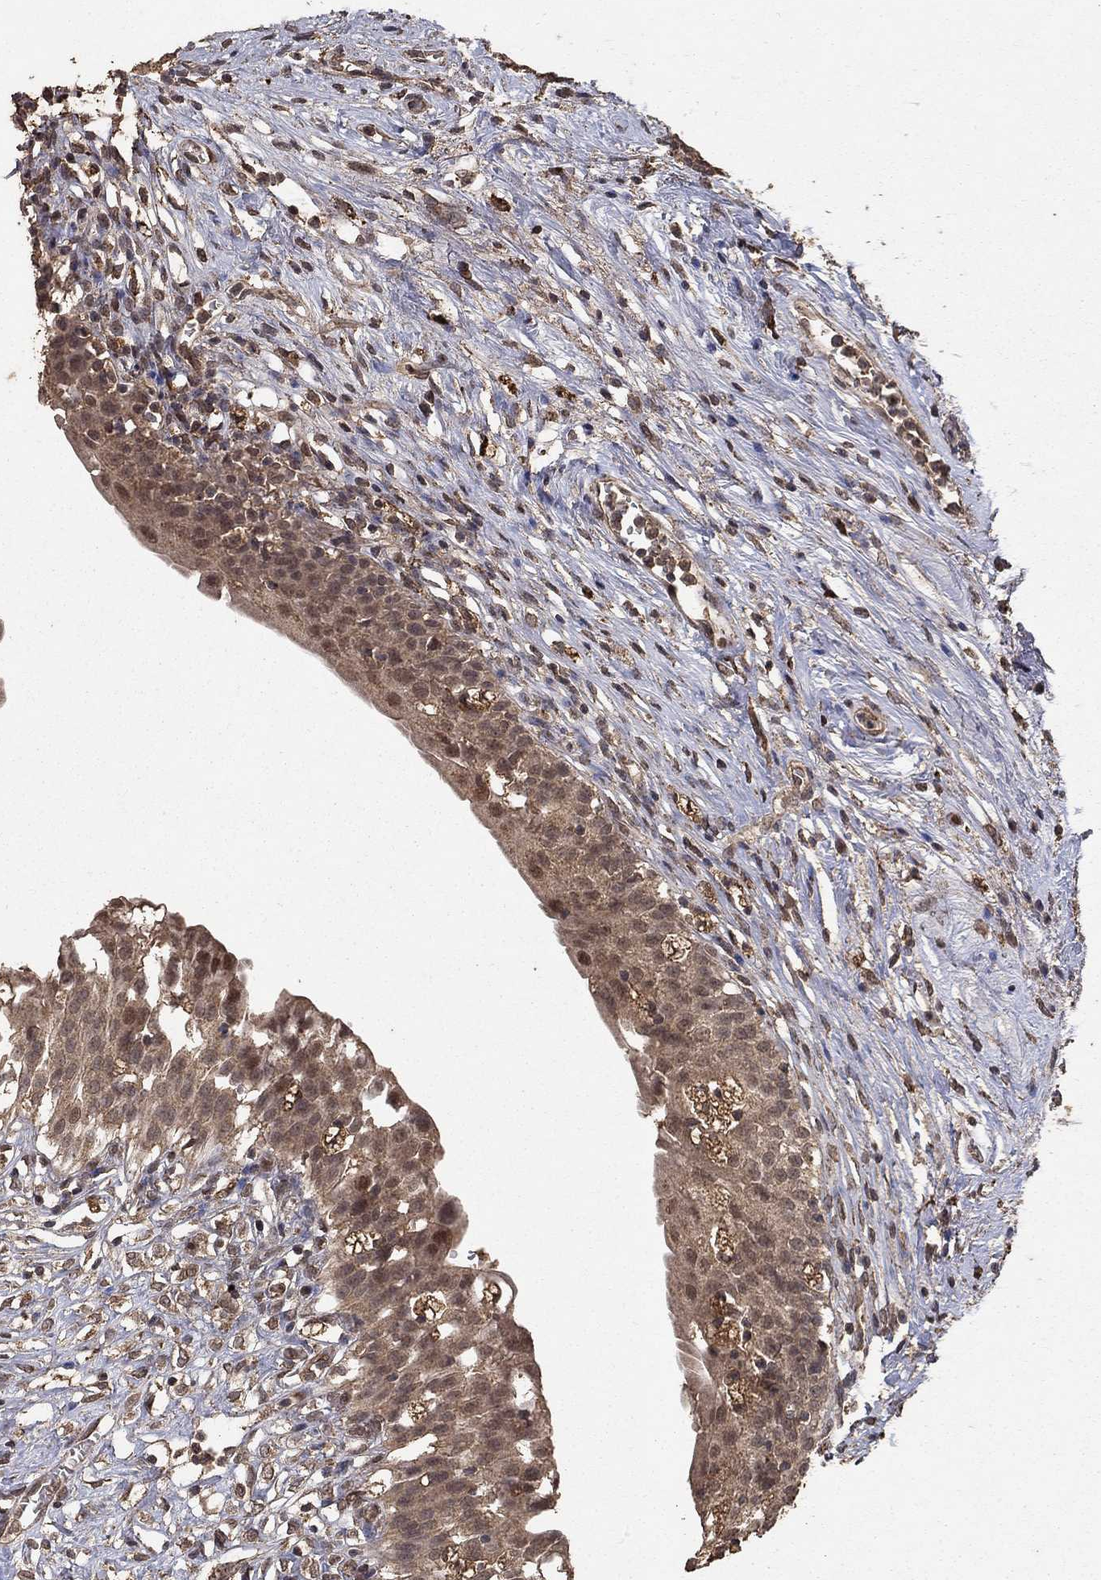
{"staining": {"intensity": "moderate", "quantity": ">75%", "location": "cytoplasmic/membranous,nuclear"}, "tissue": "urinary bladder", "cell_type": "Urothelial cells", "image_type": "normal", "snomed": [{"axis": "morphology", "description": "Normal tissue, NOS"}, {"axis": "topography", "description": "Urinary bladder"}], "caption": "A histopathology image showing moderate cytoplasmic/membranous,nuclear positivity in approximately >75% of urothelial cells in benign urinary bladder, as visualized by brown immunohistochemical staining.", "gene": "PRDM1", "patient": {"sex": "male", "age": 76}}